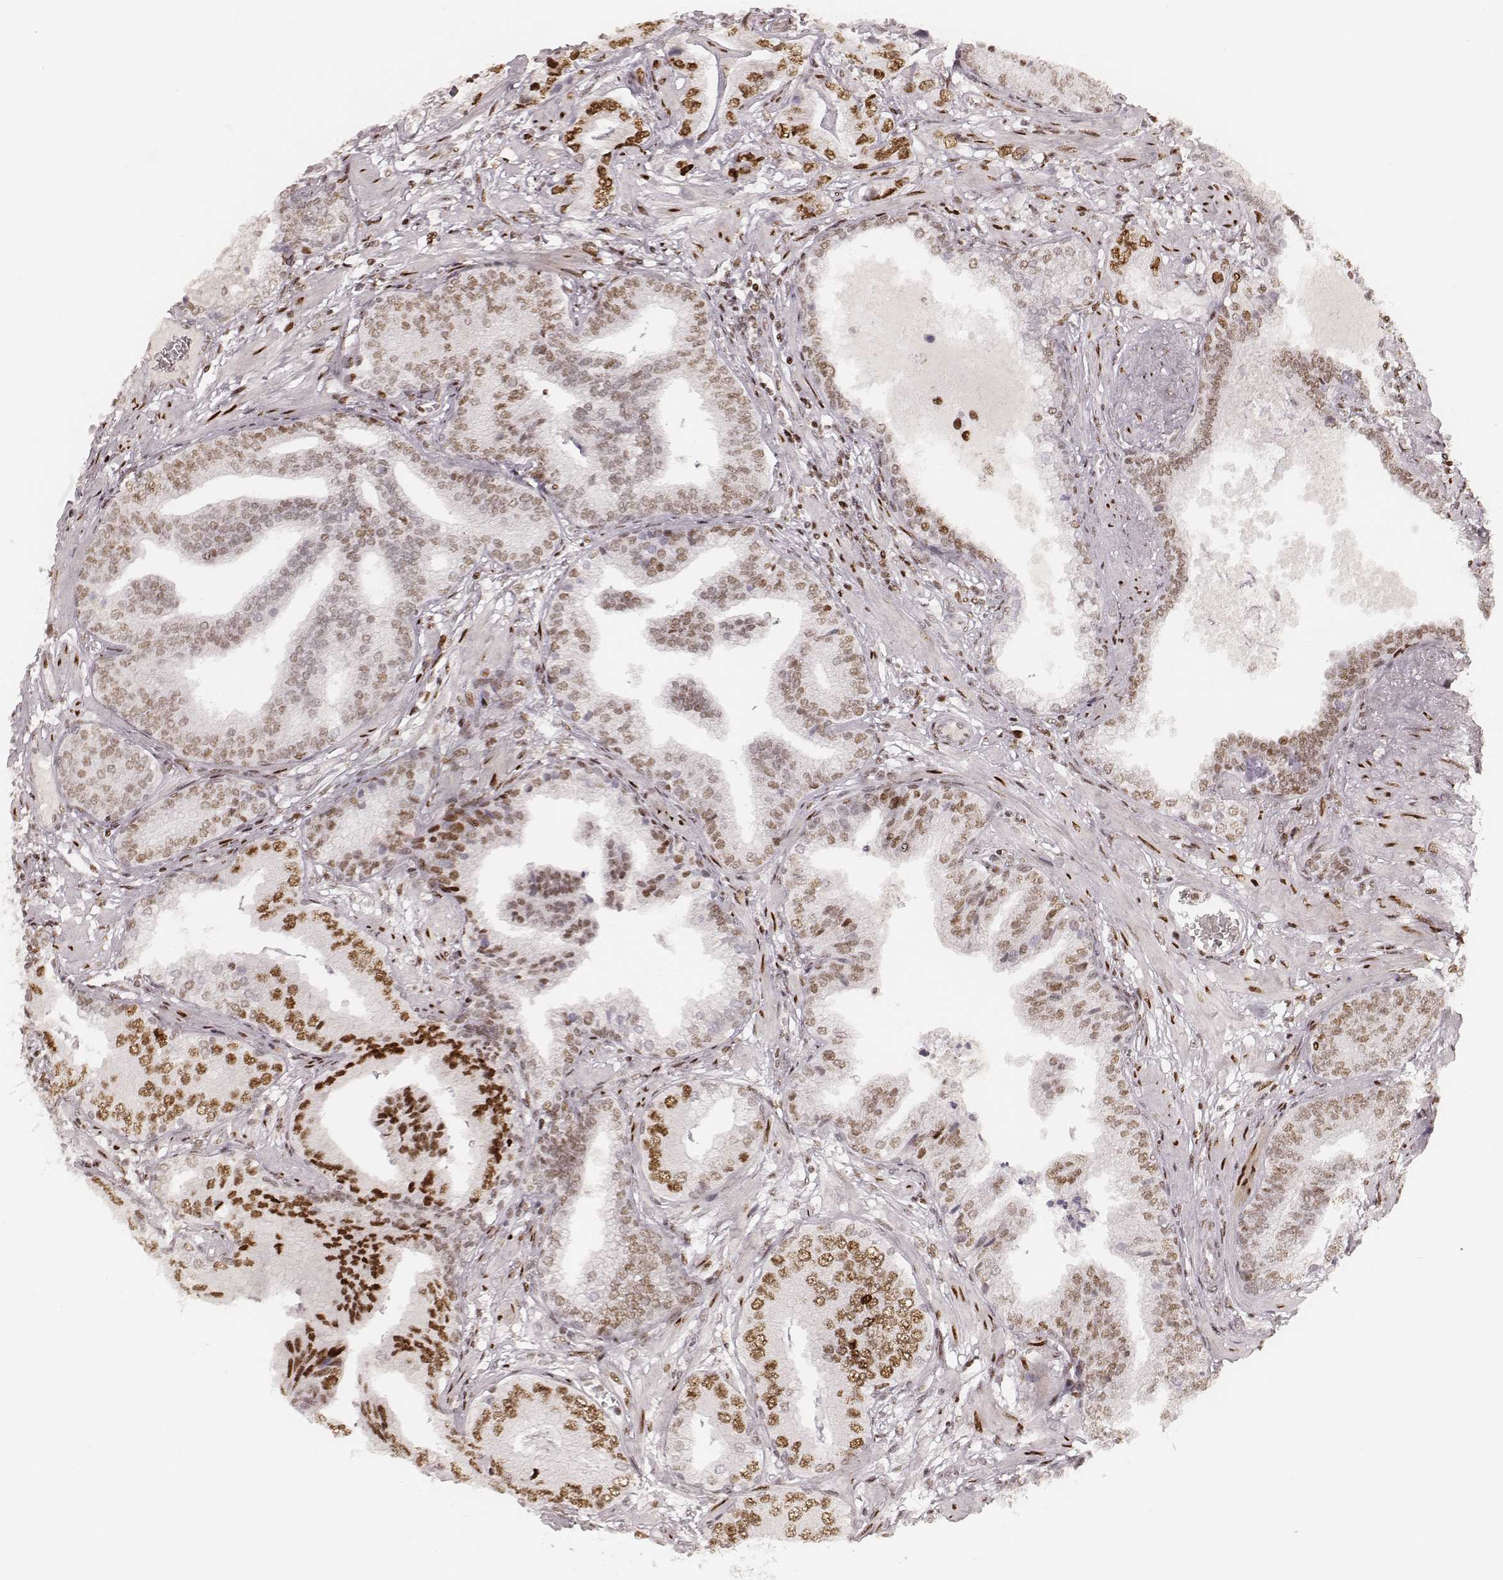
{"staining": {"intensity": "moderate", "quantity": ">75%", "location": "nuclear"}, "tissue": "prostate cancer", "cell_type": "Tumor cells", "image_type": "cancer", "snomed": [{"axis": "morphology", "description": "Adenocarcinoma, NOS"}, {"axis": "topography", "description": "Prostate"}], "caption": "DAB (3,3'-diaminobenzidine) immunohistochemical staining of human adenocarcinoma (prostate) displays moderate nuclear protein expression in approximately >75% of tumor cells.", "gene": "HNRNPC", "patient": {"sex": "male", "age": 64}}